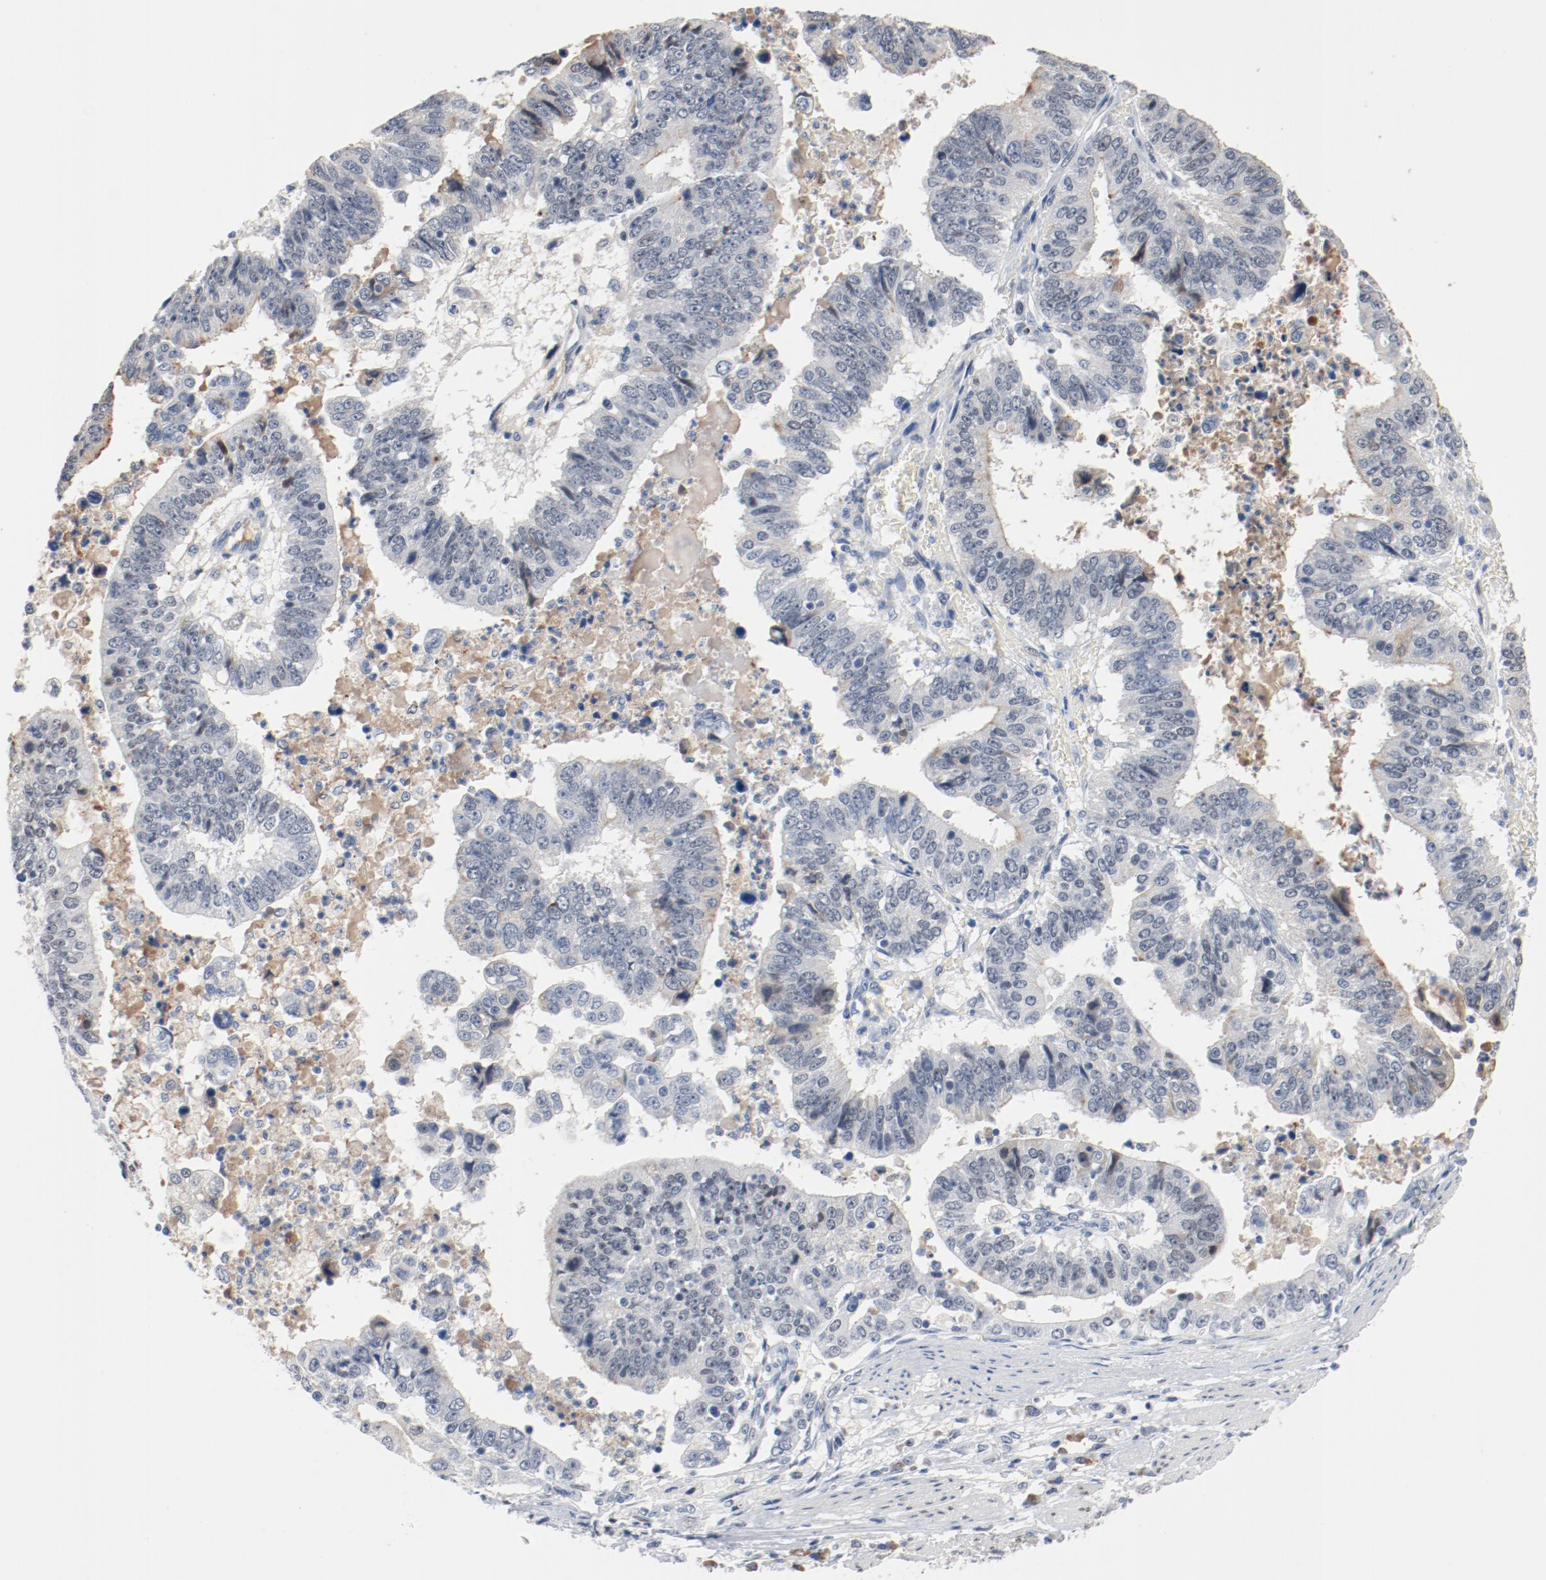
{"staining": {"intensity": "negative", "quantity": "none", "location": "none"}, "tissue": "stomach cancer", "cell_type": "Tumor cells", "image_type": "cancer", "snomed": [{"axis": "morphology", "description": "Adenocarcinoma, NOS"}, {"axis": "topography", "description": "Stomach, upper"}], "caption": "Immunohistochemistry micrograph of neoplastic tissue: stomach cancer stained with DAB (3,3'-diaminobenzidine) reveals no significant protein positivity in tumor cells. (DAB (3,3'-diaminobenzidine) immunohistochemistry visualized using brightfield microscopy, high magnification).", "gene": "FOXP1", "patient": {"sex": "female", "age": 50}}